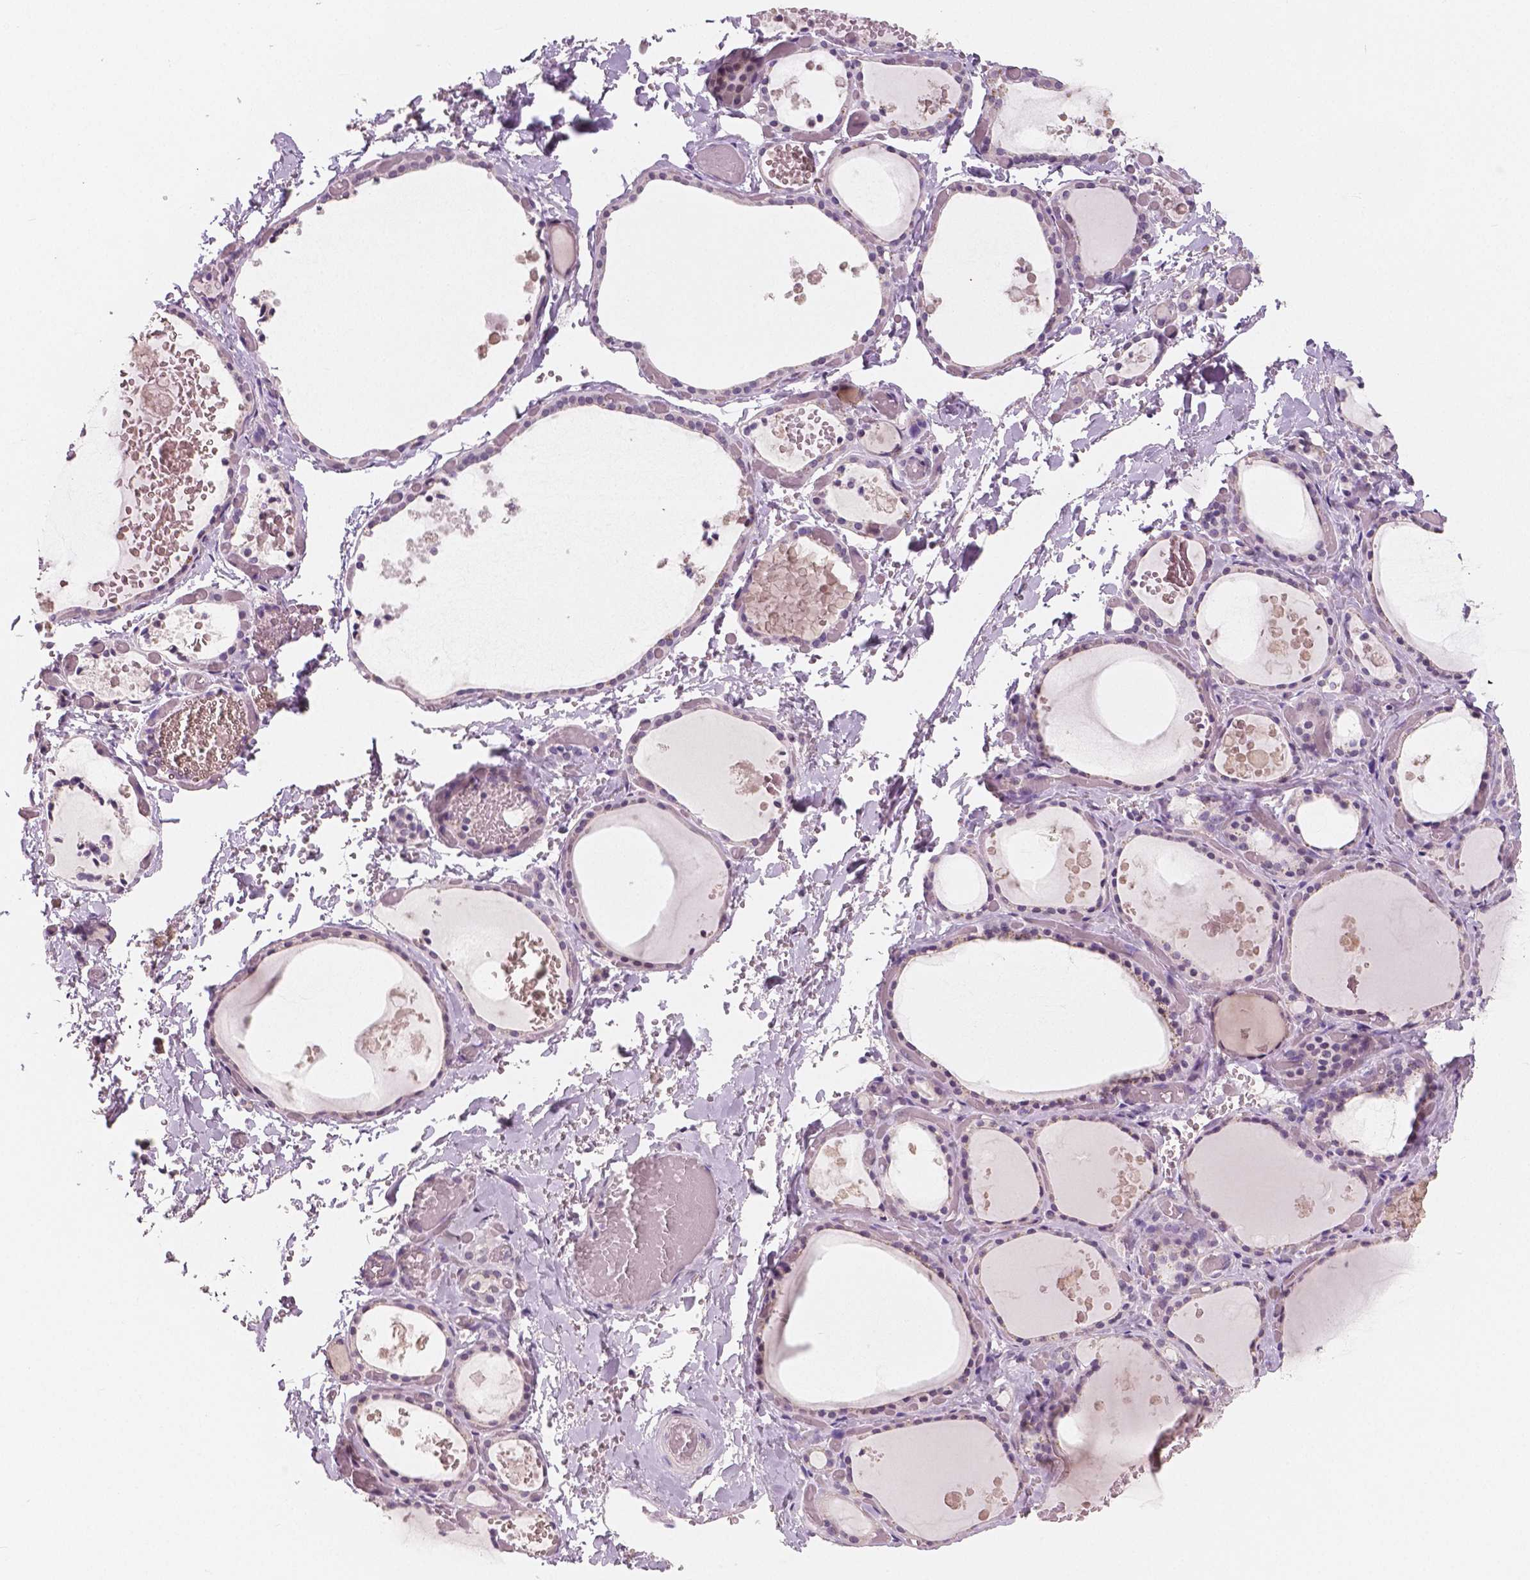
{"staining": {"intensity": "negative", "quantity": "none", "location": "none"}, "tissue": "thyroid gland", "cell_type": "Glandular cells", "image_type": "normal", "snomed": [{"axis": "morphology", "description": "Normal tissue, NOS"}, {"axis": "topography", "description": "Thyroid gland"}], "caption": "The IHC histopathology image has no significant positivity in glandular cells of thyroid gland. (Stains: DAB (3,3'-diaminobenzidine) IHC with hematoxylin counter stain, Microscopy: brightfield microscopy at high magnification).", "gene": "NECAB1", "patient": {"sex": "female", "age": 56}}